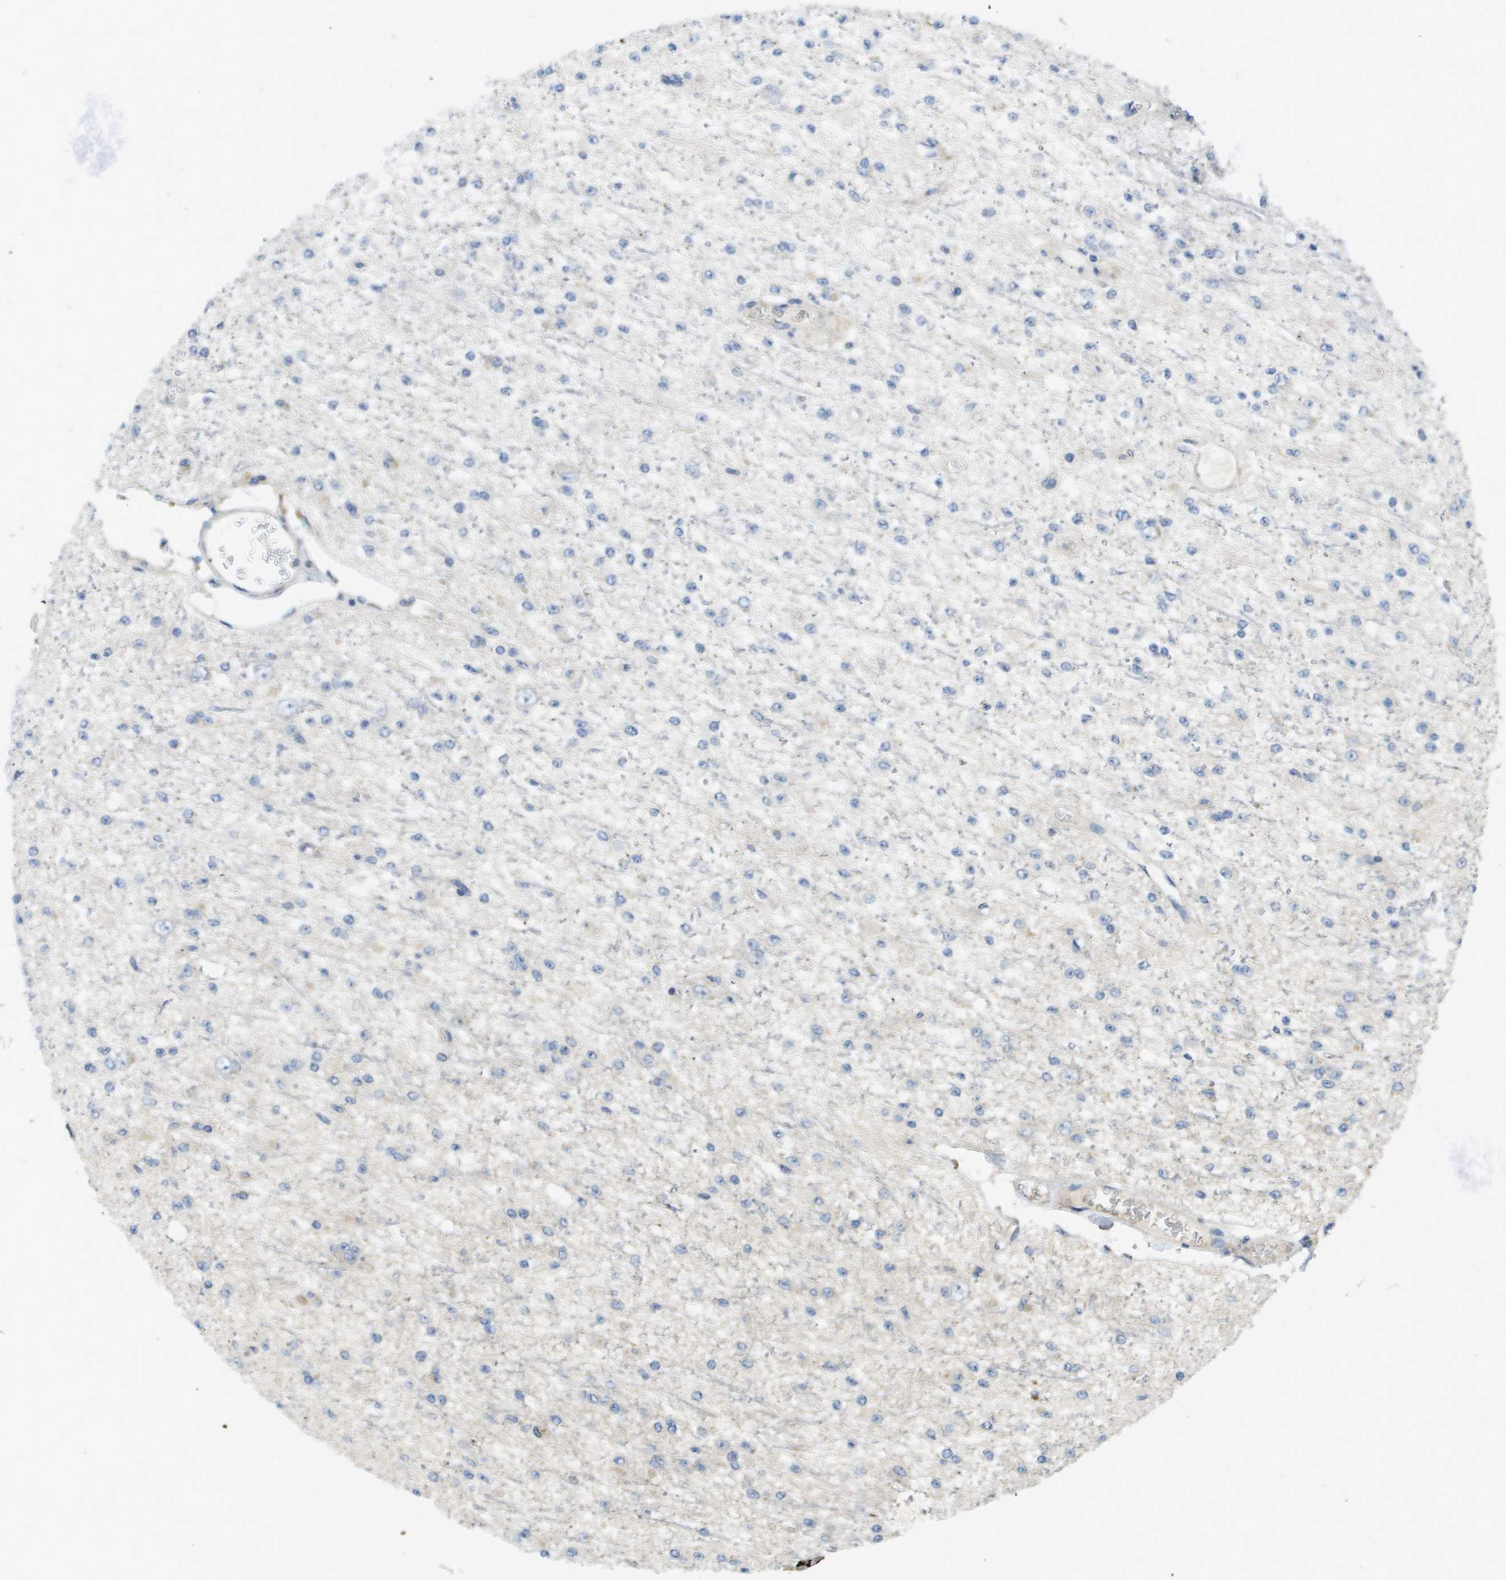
{"staining": {"intensity": "negative", "quantity": "none", "location": "none"}, "tissue": "glioma", "cell_type": "Tumor cells", "image_type": "cancer", "snomed": [{"axis": "morphology", "description": "Glioma, malignant, Low grade"}, {"axis": "topography", "description": "Brain"}], "caption": "Protein analysis of malignant low-grade glioma reveals no significant positivity in tumor cells.", "gene": "KRT23", "patient": {"sex": "male", "age": 38}}